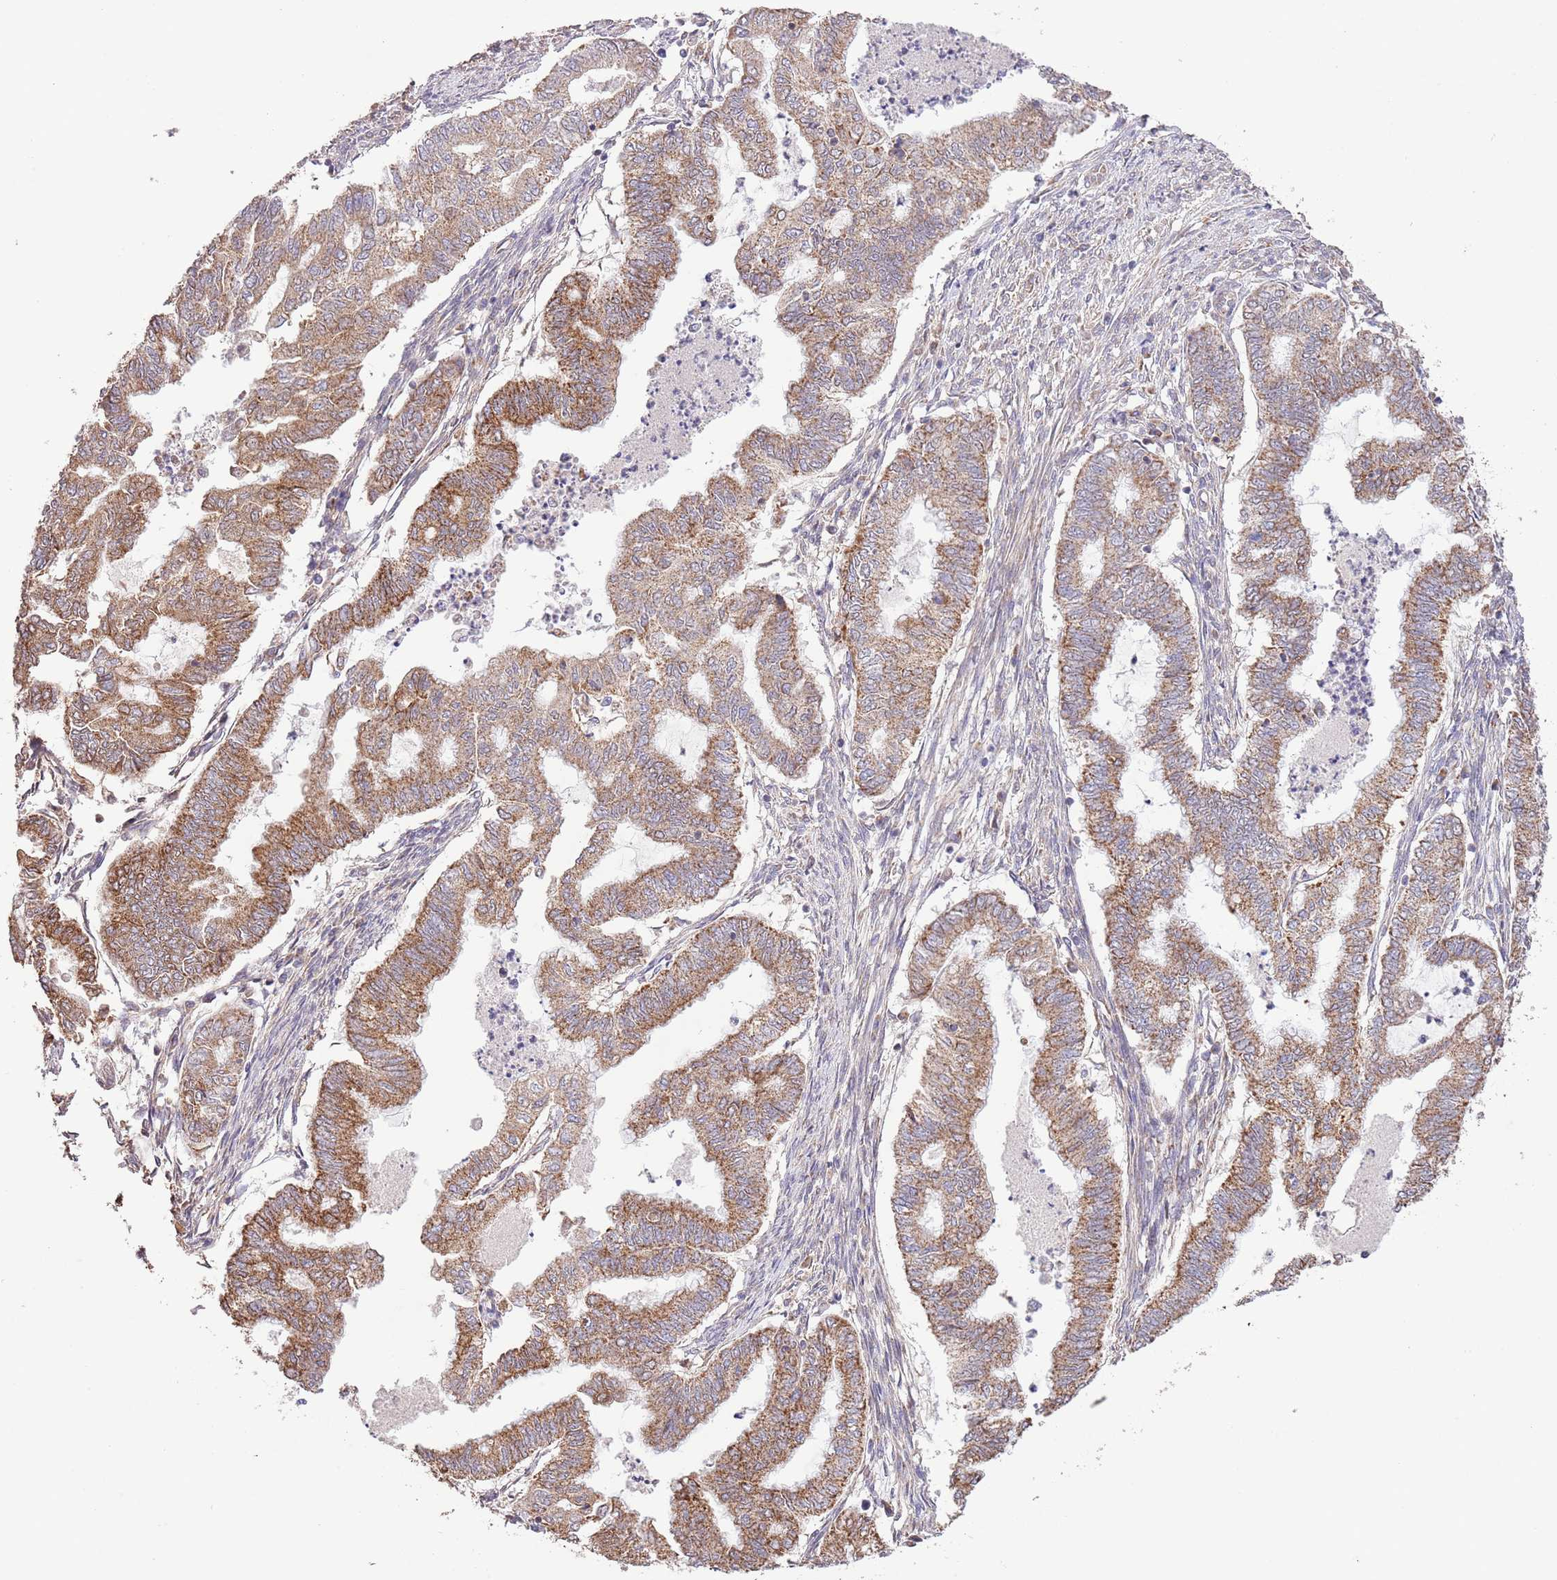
{"staining": {"intensity": "moderate", "quantity": ">75%", "location": "cytoplasmic/membranous"}, "tissue": "endometrial cancer", "cell_type": "Tumor cells", "image_type": "cancer", "snomed": [{"axis": "morphology", "description": "Adenocarcinoma, NOS"}, {"axis": "topography", "description": "Endometrium"}], "caption": "Immunohistochemistry (IHC) histopathology image of neoplastic tissue: human adenocarcinoma (endometrial) stained using IHC shows medium levels of moderate protein expression localized specifically in the cytoplasmic/membranous of tumor cells, appearing as a cytoplasmic/membranous brown color.", "gene": "IVD", "patient": {"sex": "female", "age": 79}}